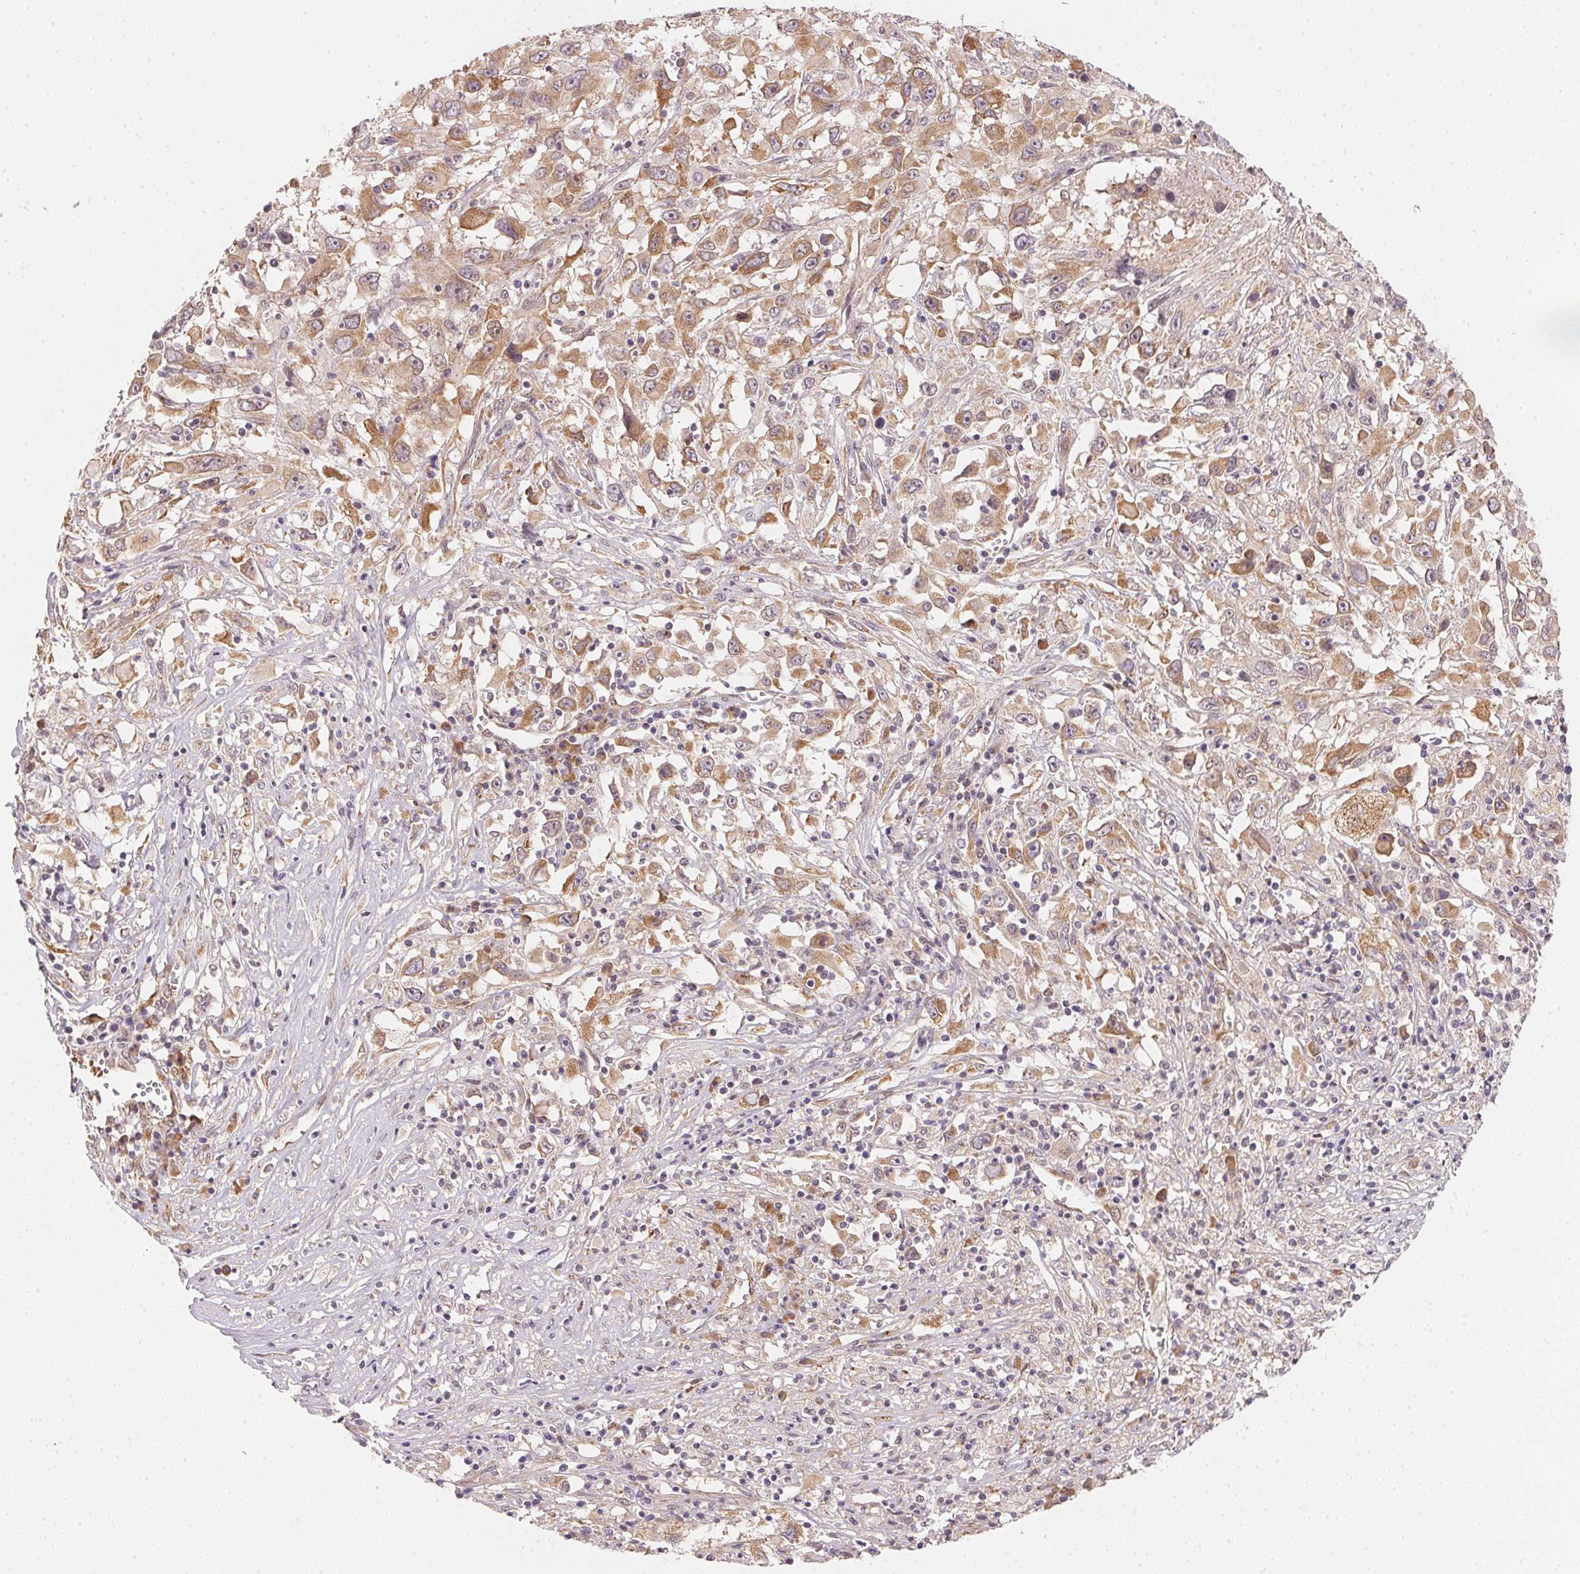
{"staining": {"intensity": "moderate", "quantity": ">75%", "location": "cytoplasmic/membranous"}, "tissue": "melanoma", "cell_type": "Tumor cells", "image_type": "cancer", "snomed": [{"axis": "morphology", "description": "Malignant melanoma, Metastatic site"}, {"axis": "topography", "description": "Soft tissue"}], "caption": "An image showing moderate cytoplasmic/membranous expression in approximately >75% of tumor cells in malignant melanoma (metastatic site), as visualized by brown immunohistochemical staining.", "gene": "EI24", "patient": {"sex": "male", "age": 50}}